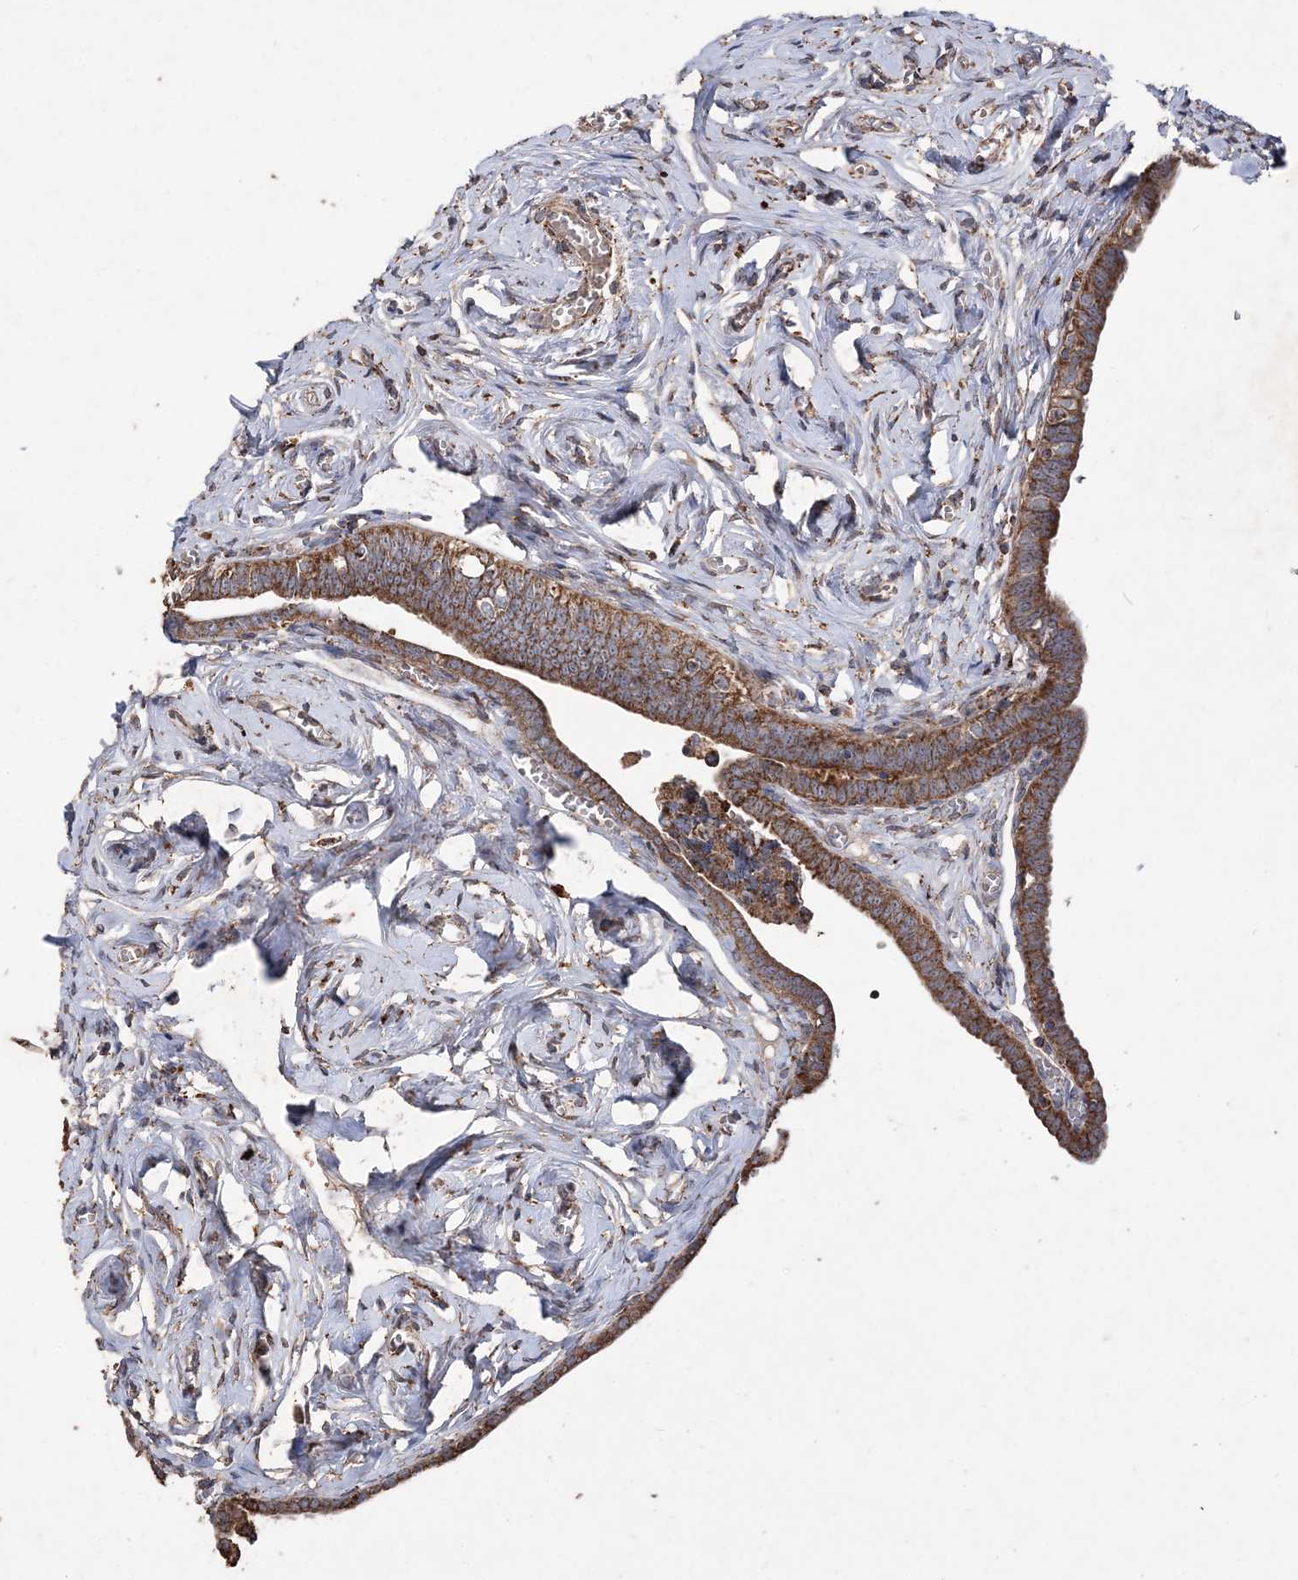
{"staining": {"intensity": "moderate", "quantity": ">75%", "location": "cytoplasmic/membranous"}, "tissue": "fallopian tube", "cell_type": "Glandular cells", "image_type": "normal", "snomed": [{"axis": "morphology", "description": "Normal tissue, NOS"}, {"axis": "topography", "description": "Fallopian tube"}], "caption": "Moderate cytoplasmic/membranous expression is seen in approximately >75% of glandular cells in normal fallopian tube.", "gene": "POC5", "patient": {"sex": "female", "age": 71}}